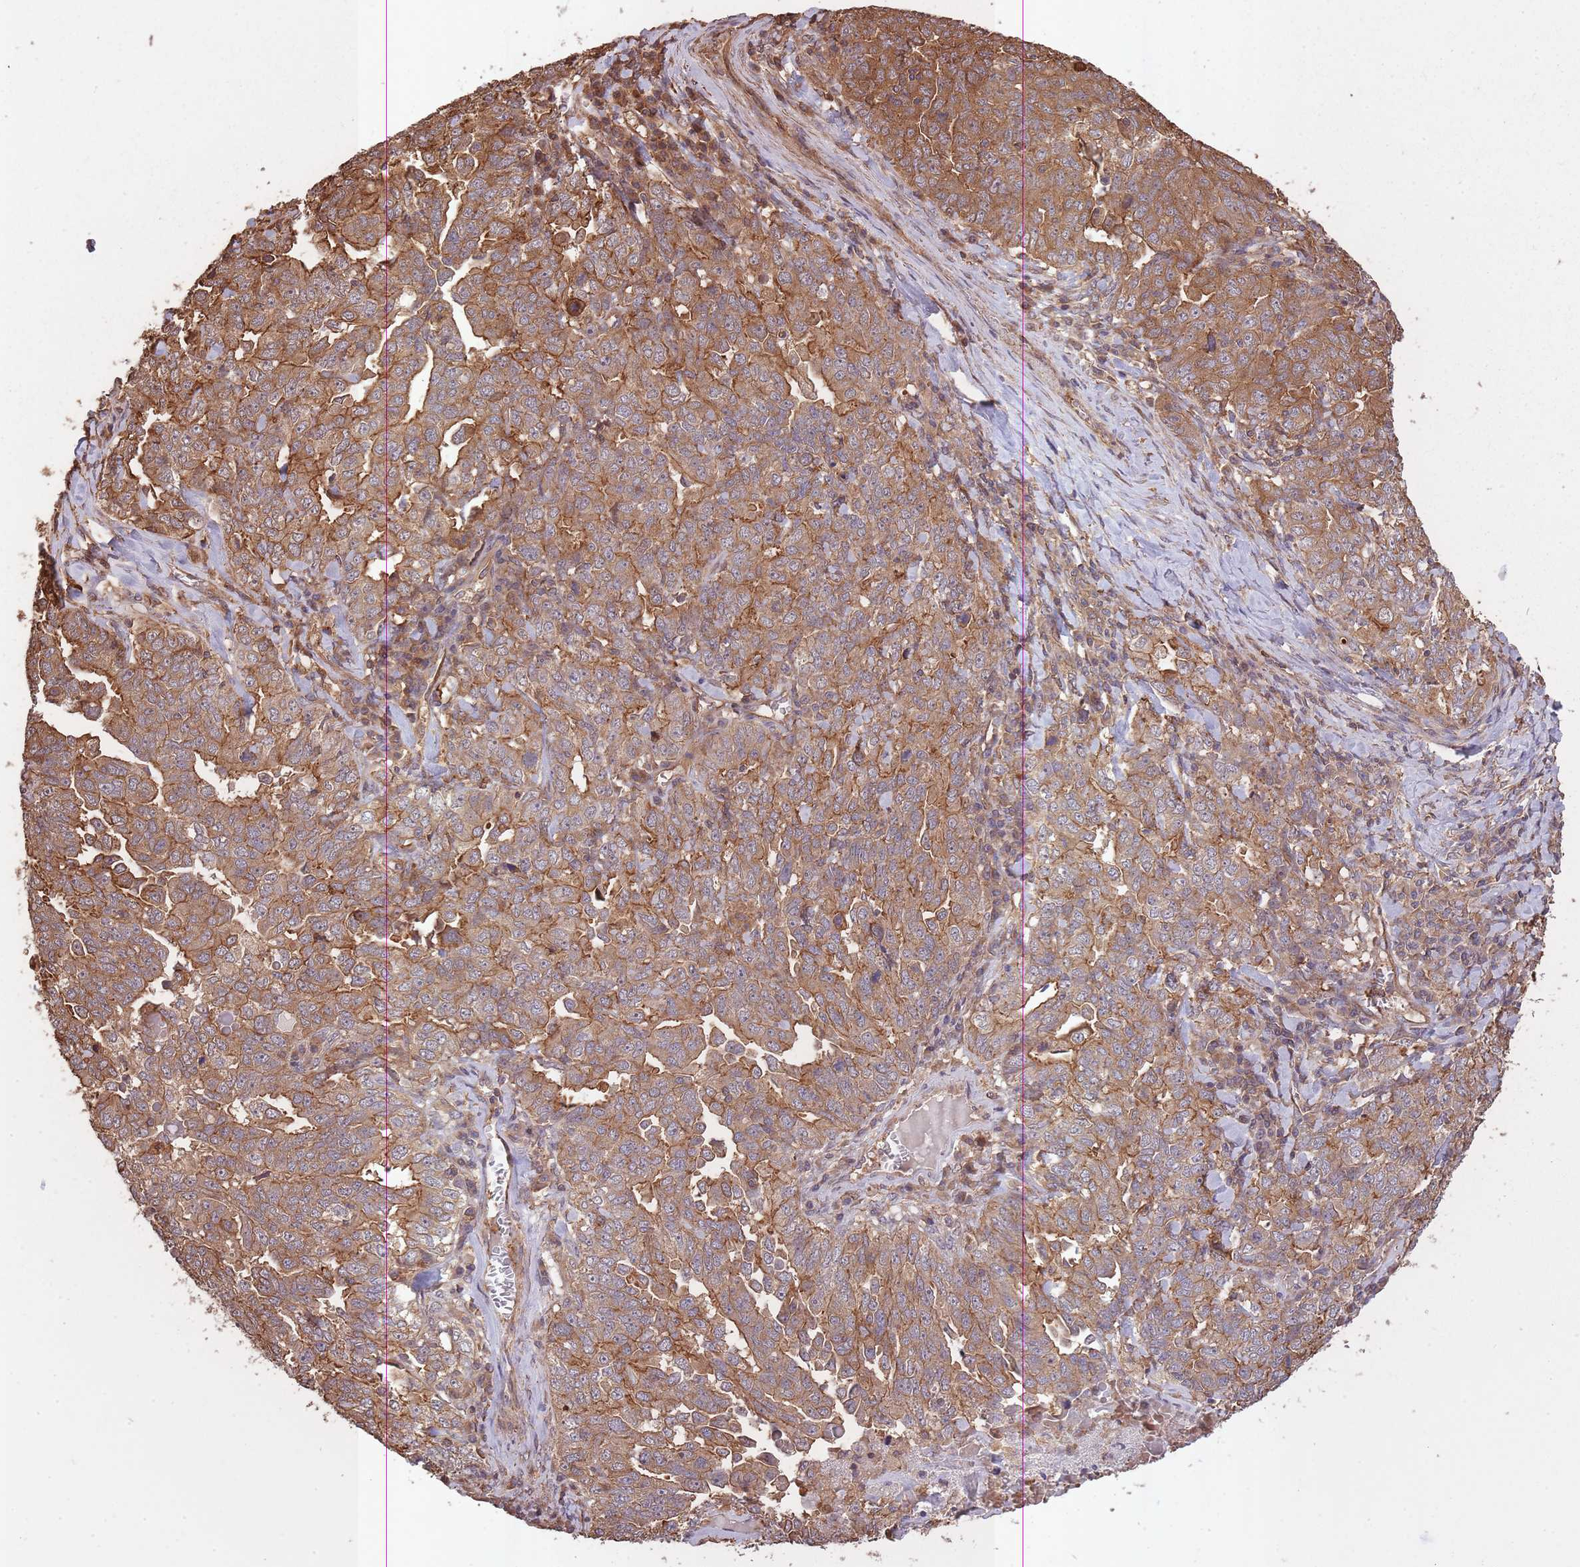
{"staining": {"intensity": "strong", "quantity": ">75%", "location": "cytoplasmic/membranous"}, "tissue": "ovarian cancer", "cell_type": "Tumor cells", "image_type": "cancer", "snomed": [{"axis": "morphology", "description": "Carcinoma, endometroid"}, {"axis": "topography", "description": "Ovary"}], "caption": "The image shows immunohistochemical staining of endometroid carcinoma (ovarian). There is strong cytoplasmic/membranous staining is present in about >75% of tumor cells.", "gene": "ARMH3", "patient": {"sex": "female", "age": 62}}